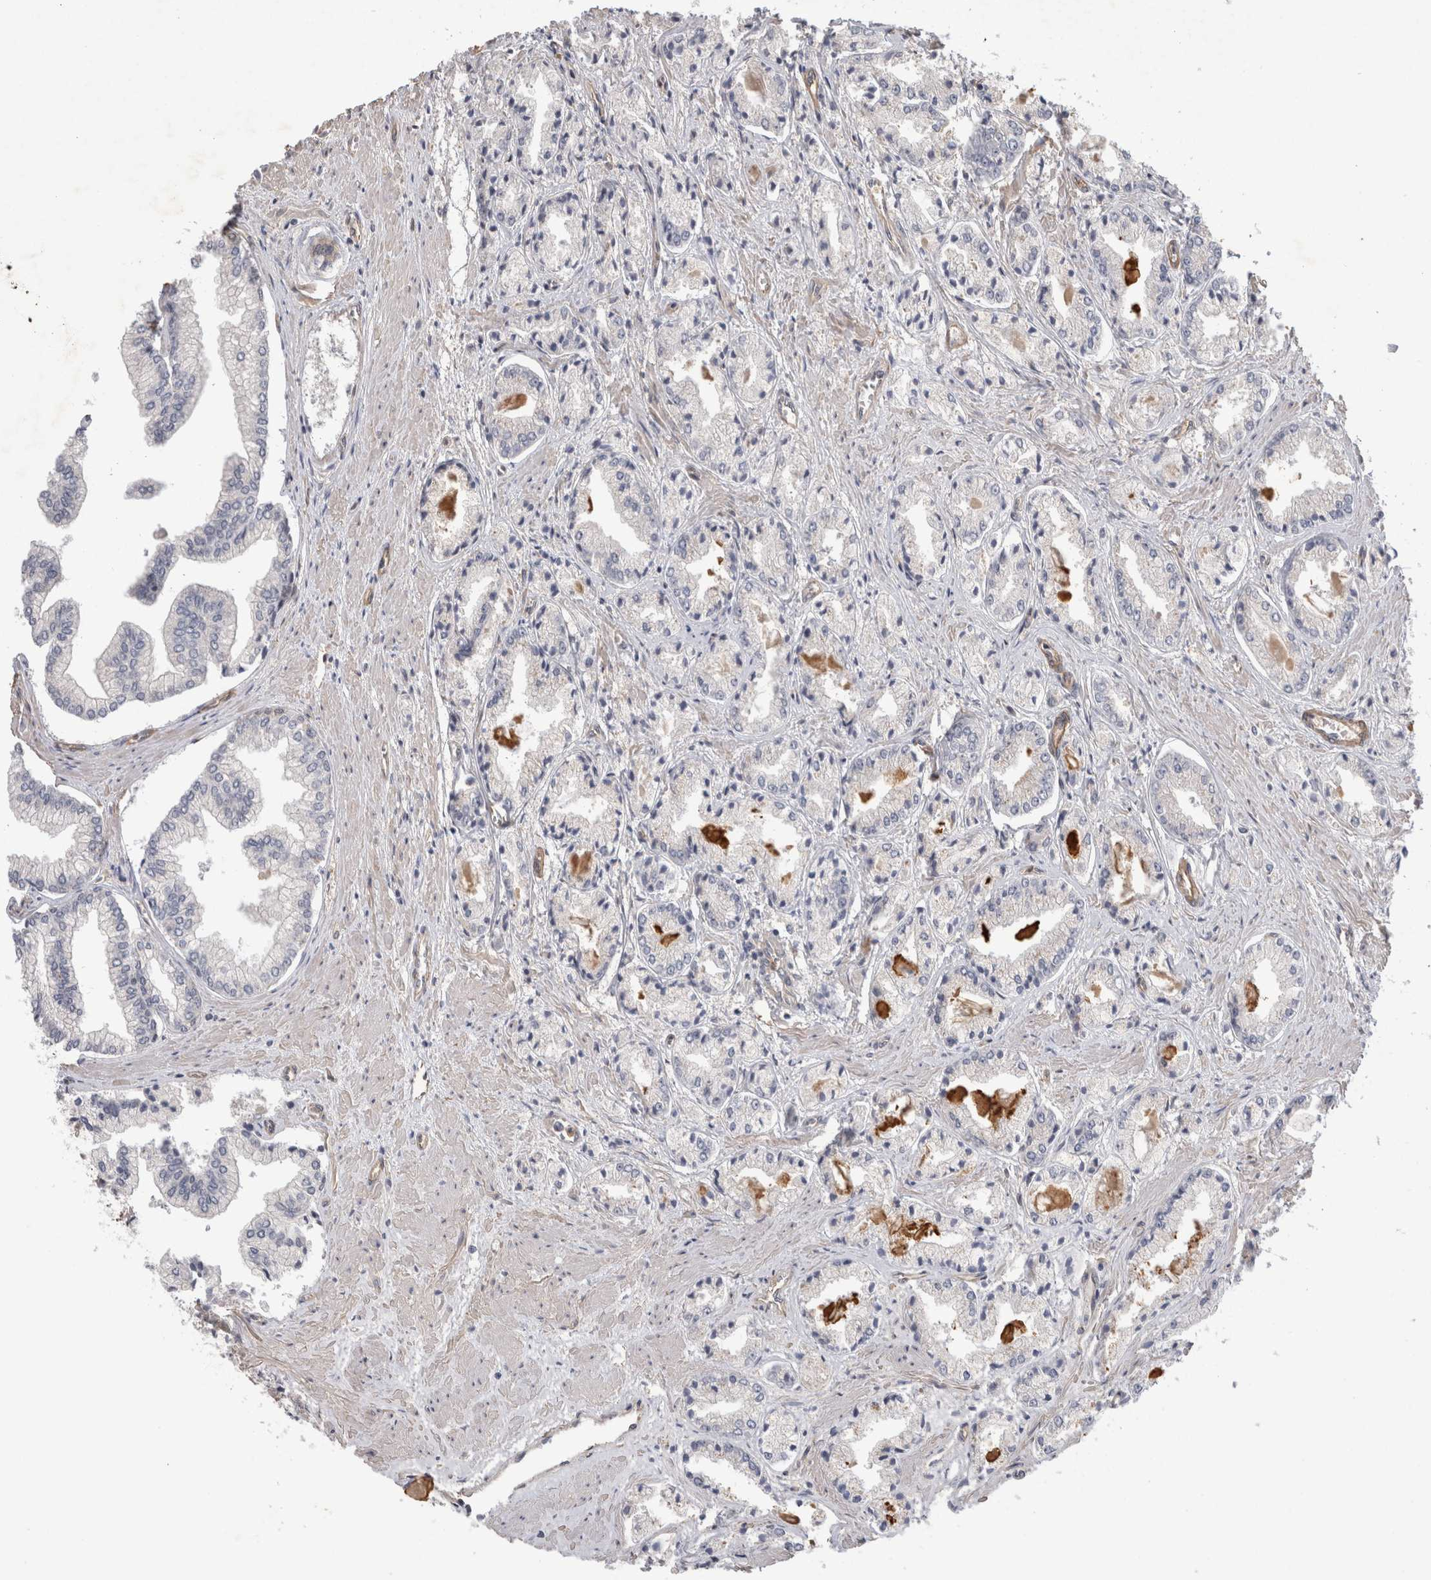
{"staining": {"intensity": "negative", "quantity": "none", "location": "none"}, "tissue": "prostate cancer", "cell_type": "Tumor cells", "image_type": "cancer", "snomed": [{"axis": "morphology", "description": "Adenocarcinoma, Low grade"}, {"axis": "topography", "description": "Prostate"}], "caption": "Image shows no protein expression in tumor cells of prostate cancer (adenocarcinoma (low-grade)) tissue.", "gene": "ANKFY1", "patient": {"sex": "male", "age": 52}}